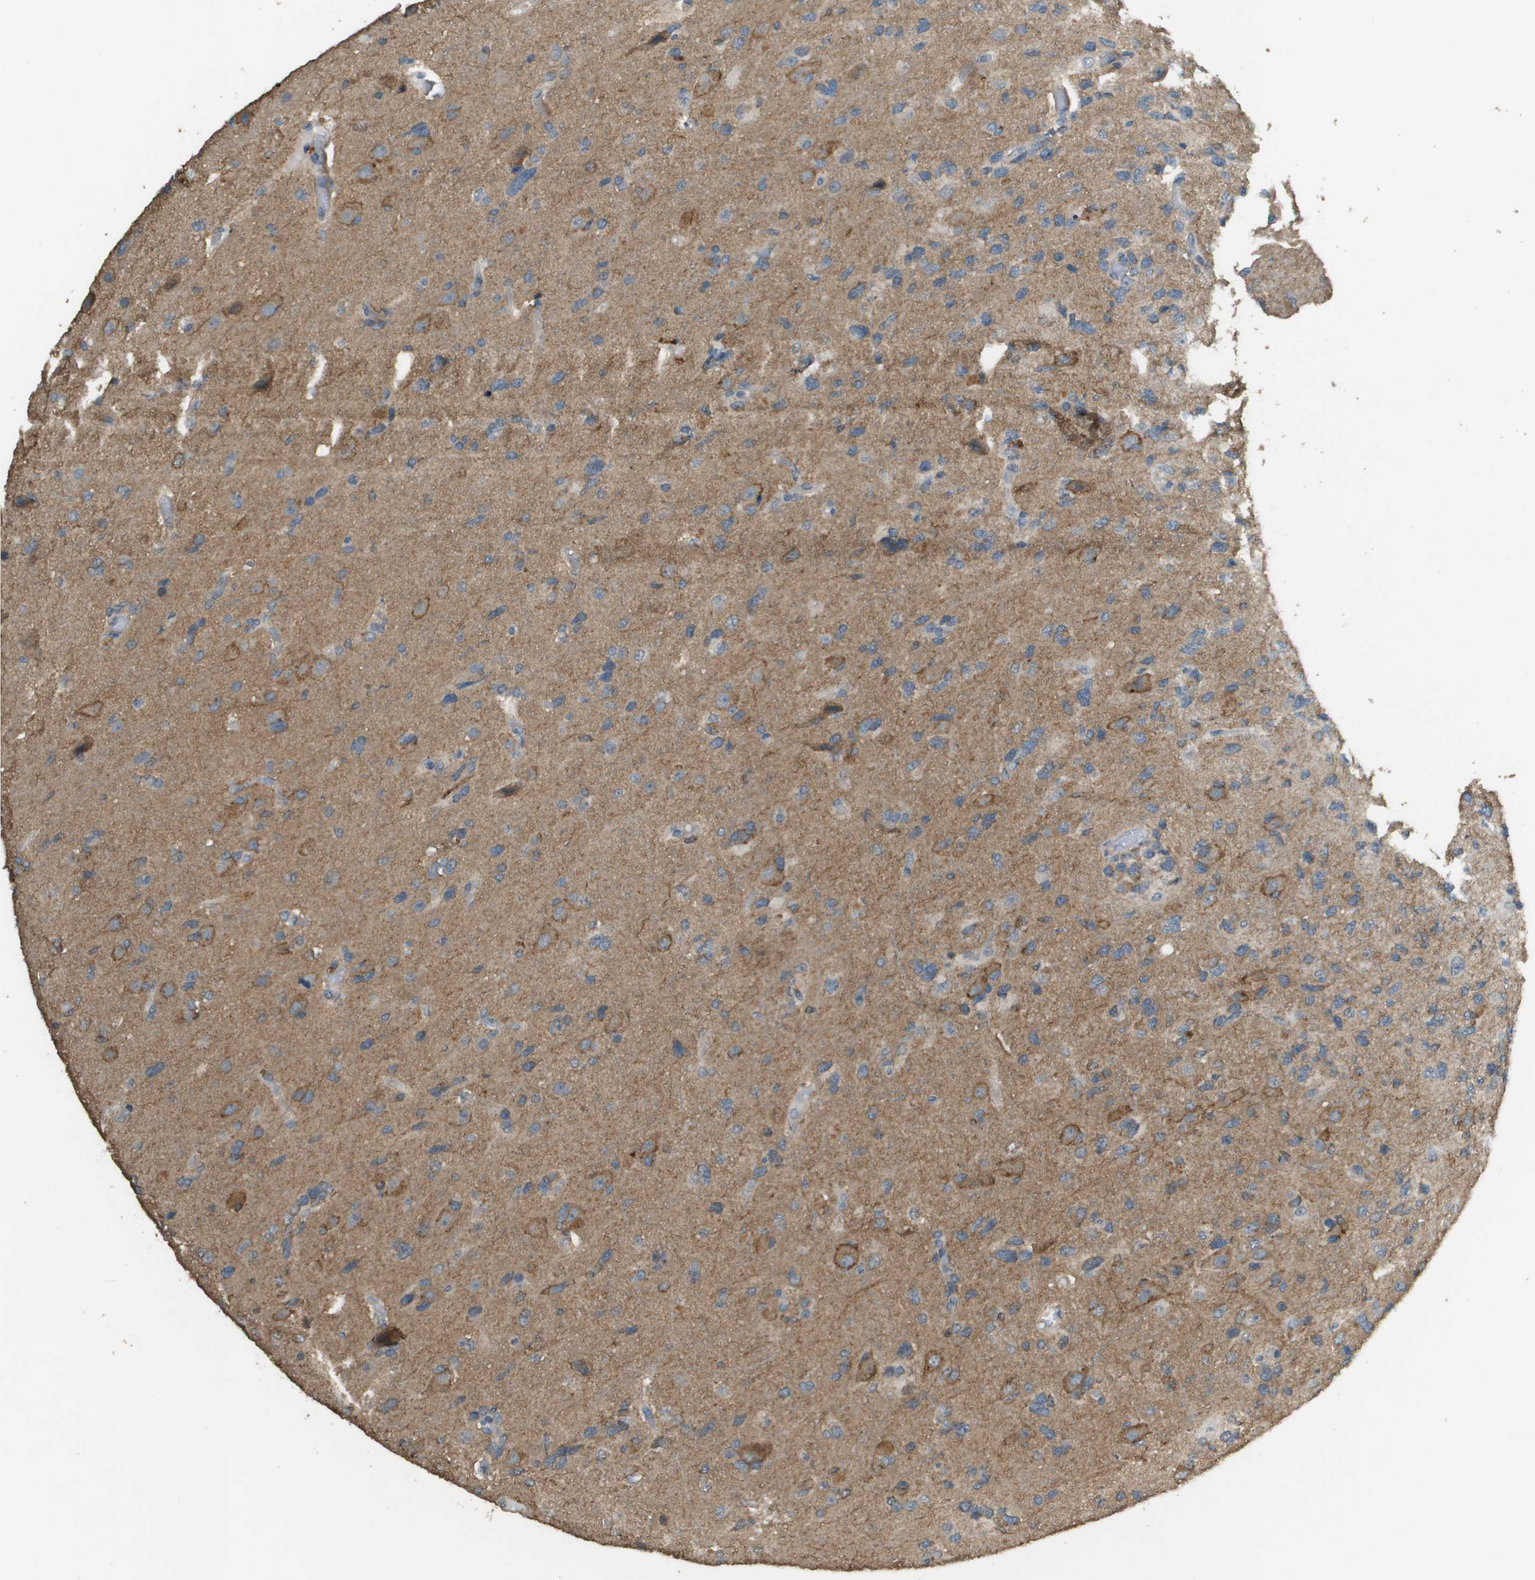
{"staining": {"intensity": "moderate", "quantity": "25%-75%", "location": "cytoplasmic/membranous"}, "tissue": "glioma", "cell_type": "Tumor cells", "image_type": "cancer", "snomed": [{"axis": "morphology", "description": "Glioma, malignant, High grade"}, {"axis": "topography", "description": "Brain"}], "caption": "Tumor cells demonstrate medium levels of moderate cytoplasmic/membranous staining in about 25%-75% of cells in human malignant glioma (high-grade). (Brightfield microscopy of DAB IHC at high magnification).", "gene": "MS4A7", "patient": {"sex": "female", "age": 58}}